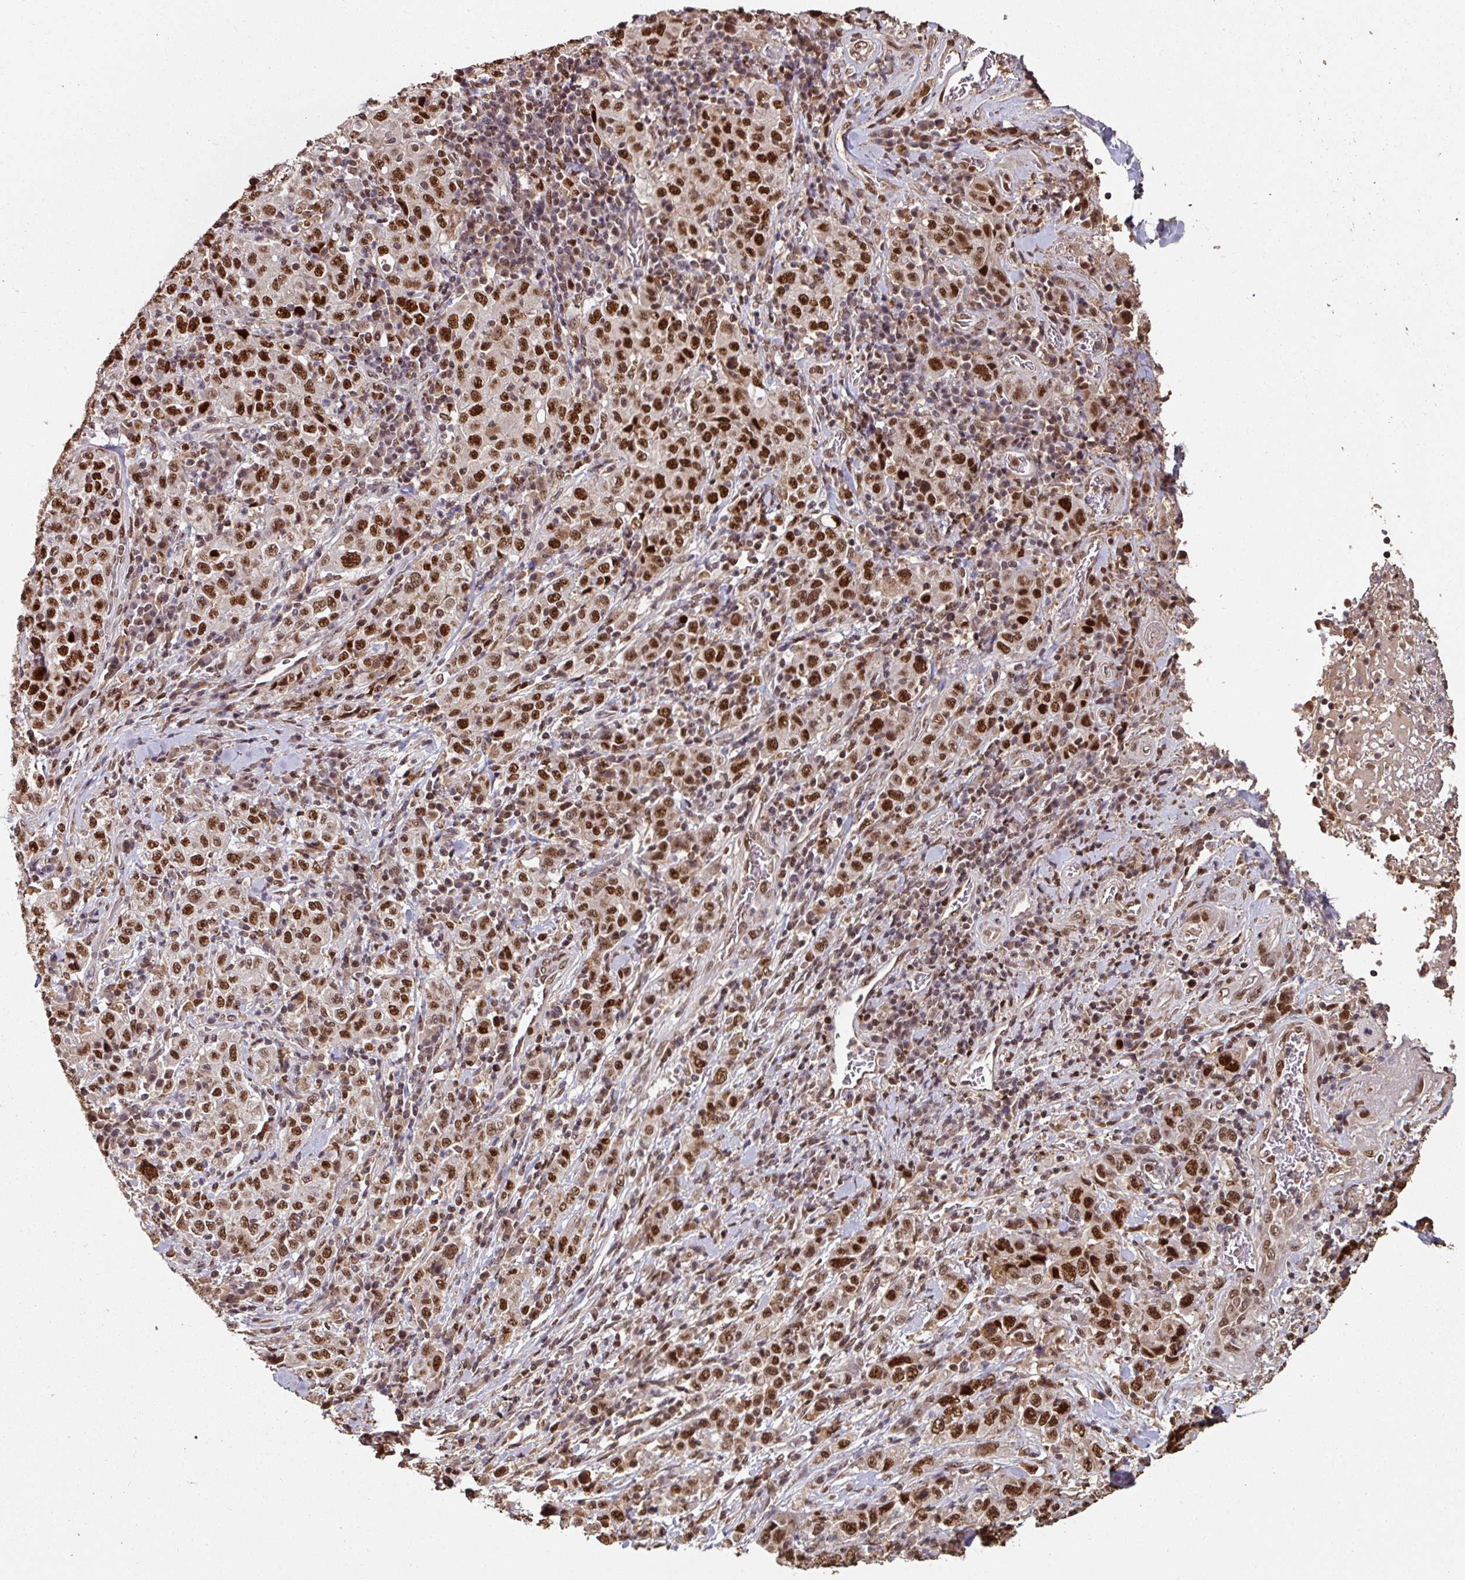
{"staining": {"intensity": "strong", "quantity": ">75%", "location": "nuclear"}, "tissue": "stomach cancer", "cell_type": "Tumor cells", "image_type": "cancer", "snomed": [{"axis": "morphology", "description": "Normal tissue, NOS"}, {"axis": "morphology", "description": "Adenocarcinoma, NOS"}, {"axis": "topography", "description": "Stomach, upper"}, {"axis": "topography", "description": "Stomach"}], "caption": "A histopathology image of stomach adenocarcinoma stained for a protein demonstrates strong nuclear brown staining in tumor cells.", "gene": "POLD1", "patient": {"sex": "male", "age": 59}}